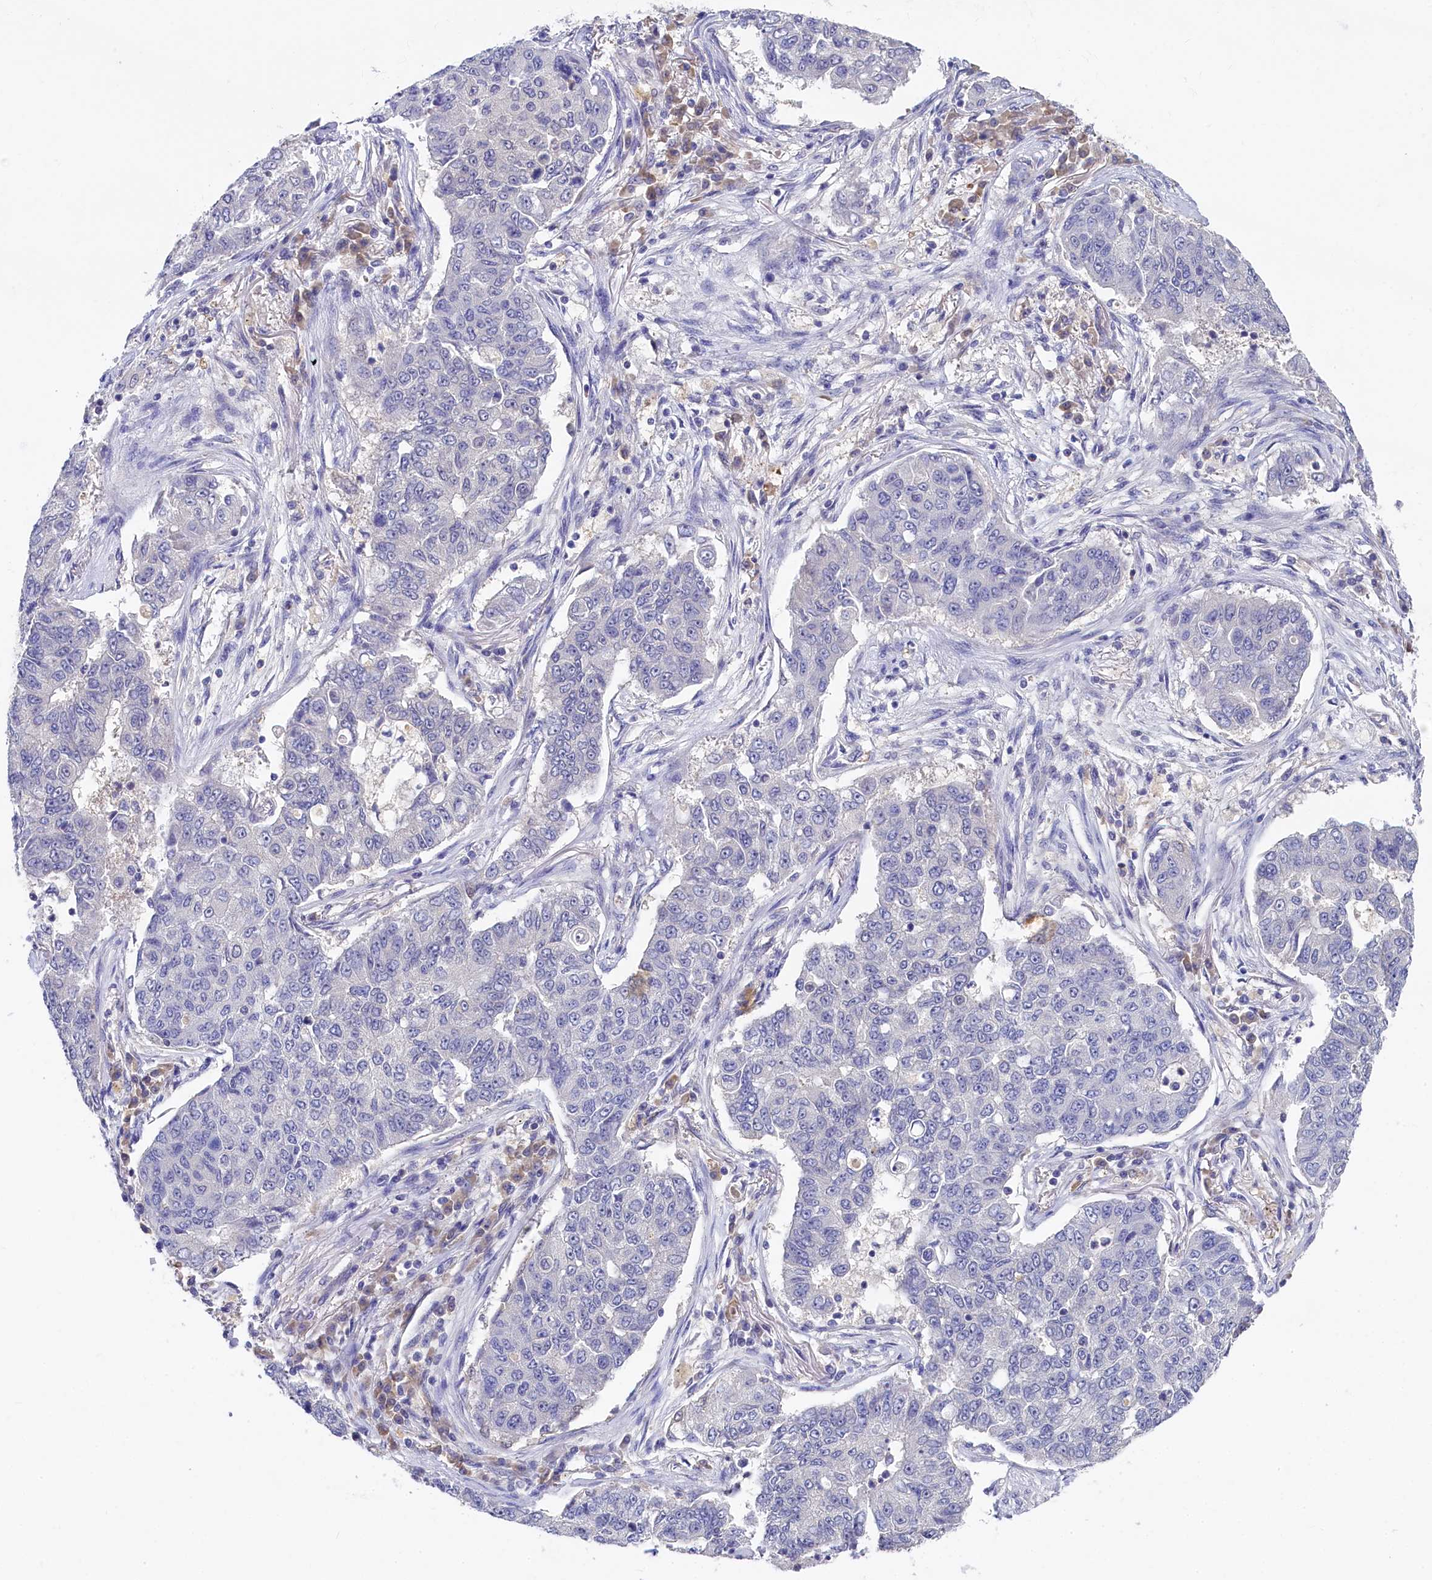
{"staining": {"intensity": "negative", "quantity": "none", "location": "none"}, "tissue": "lung cancer", "cell_type": "Tumor cells", "image_type": "cancer", "snomed": [{"axis": "morphology", "description": "Squamous cell carcinoma, NOS"}, {"axis": "topography", "description": "Lung"}], "caption": "A high-resolution histopathology image shows immunohistochemistry (IHC) staining of squamous cell carcinoma (lung), which shows no significant staining in tumor cells.", "gene": "C11orf54", "patient": {"sex": "male", "age": 74}}